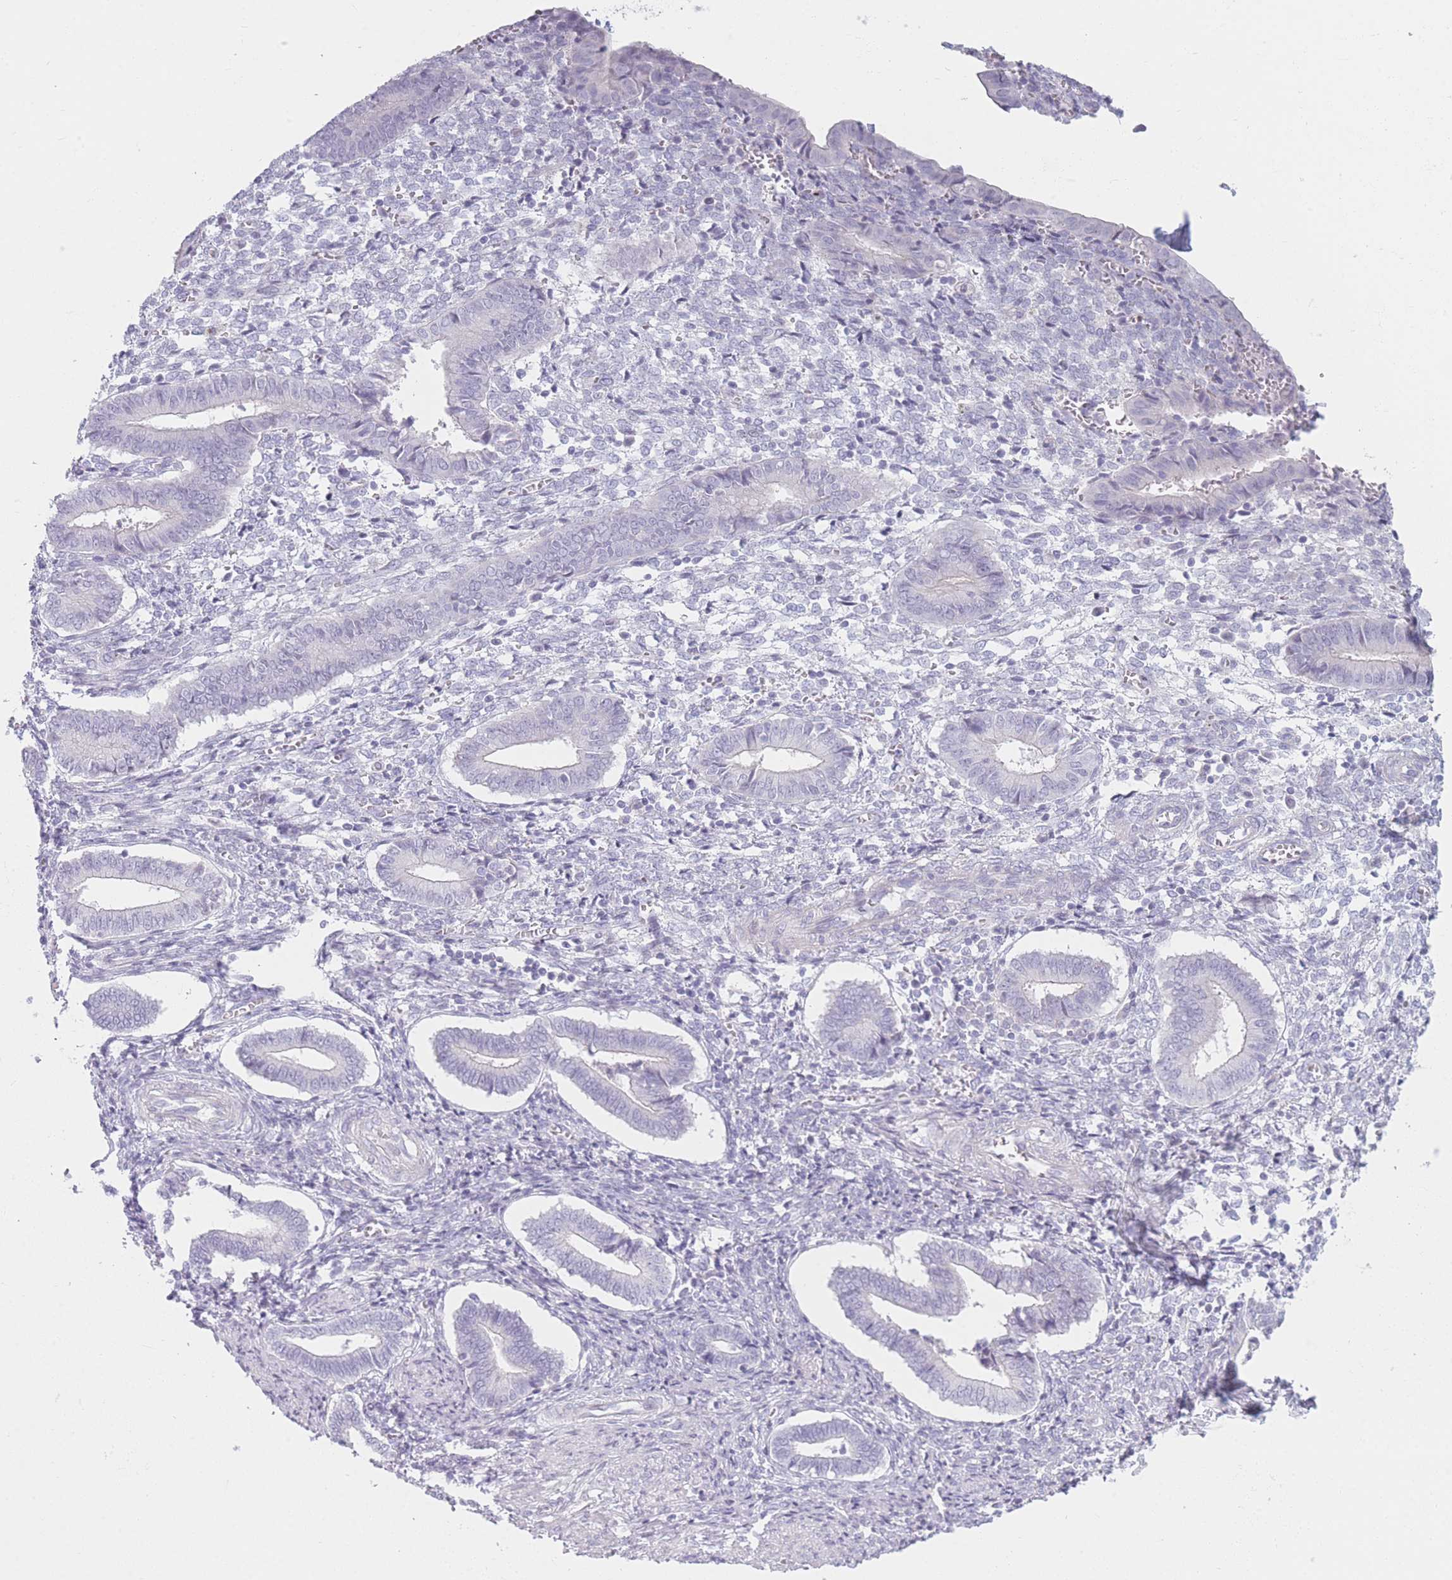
{"staining": {"intensity": "negative", "quantity": "none", "location": "none"}, "tissue": "endometrium", "cell_type": "Cells in endometrial stroma", "image_type": "normal", "snomed": [{"axis": "morphology", "description": "Normal tissue, NOS"}, {"axis": "topography", "description": "Other"}, {"axis": "topography", "description": "Endometrium"}], "caption": "IHC micrograph of unremarkable human endometrium stained for a protein (brown), which displays no positivity in cells in endometrial stroma. (DAB IHC with hematoxylin counter stain).", "gene": "PLEKHG2", "patient": {"sex": "female", "age": 44}}